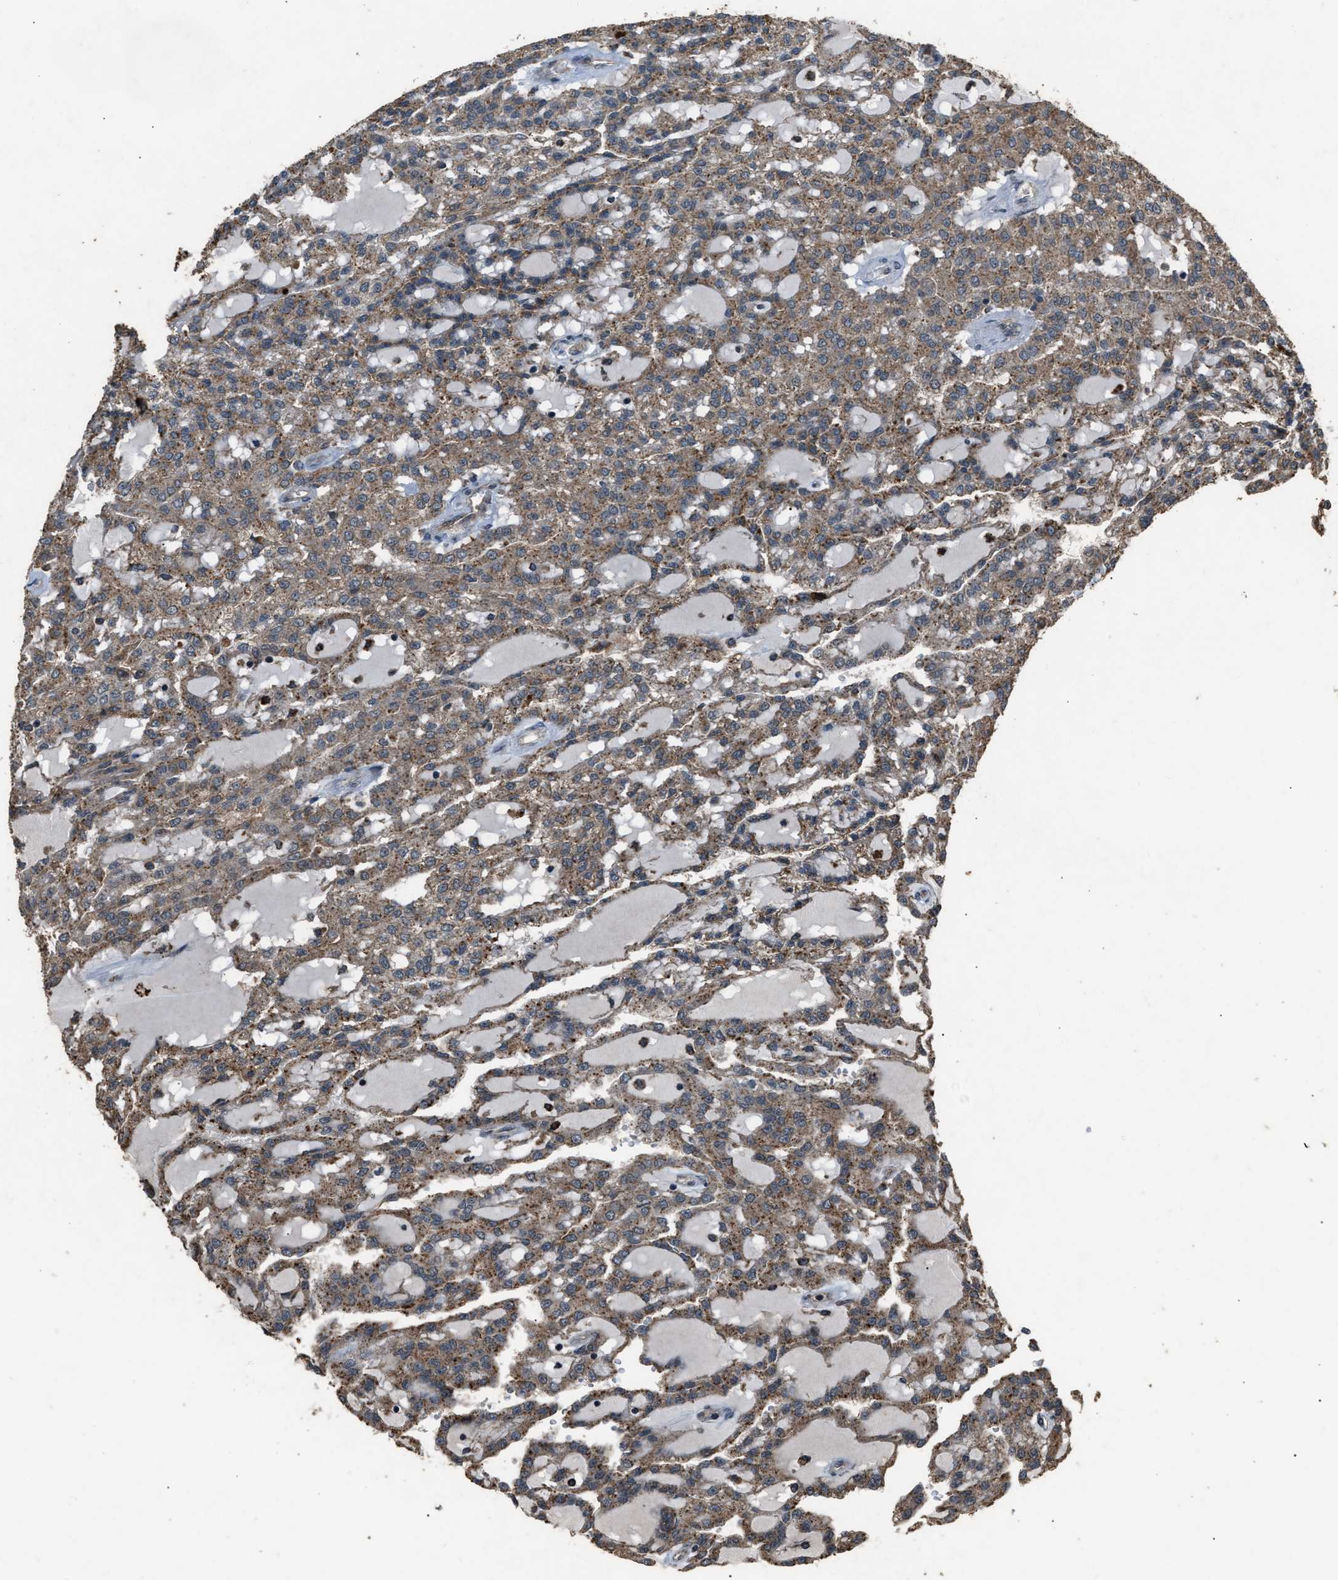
{"staining": {"intensity": "moderate", "quantity": ">75%", "location": "cytoplasmic/membranous"}, "tissue": "renal cancer", "cell_type": "Tumor cells", "image_type": "cancer", "snomed": [{"axis": "morphology", "description": "Adenocarcinoma, NOS"}, {"axis": "topography", "description": "Kidney"}], "caption": "Protein expression analysis of human renal cancer reveals moderate cytoplasmic/membranous expression in about >75% of tumor cells.", "gene": "PSMD1", "patient": {"sex": "male", "age": 63}}